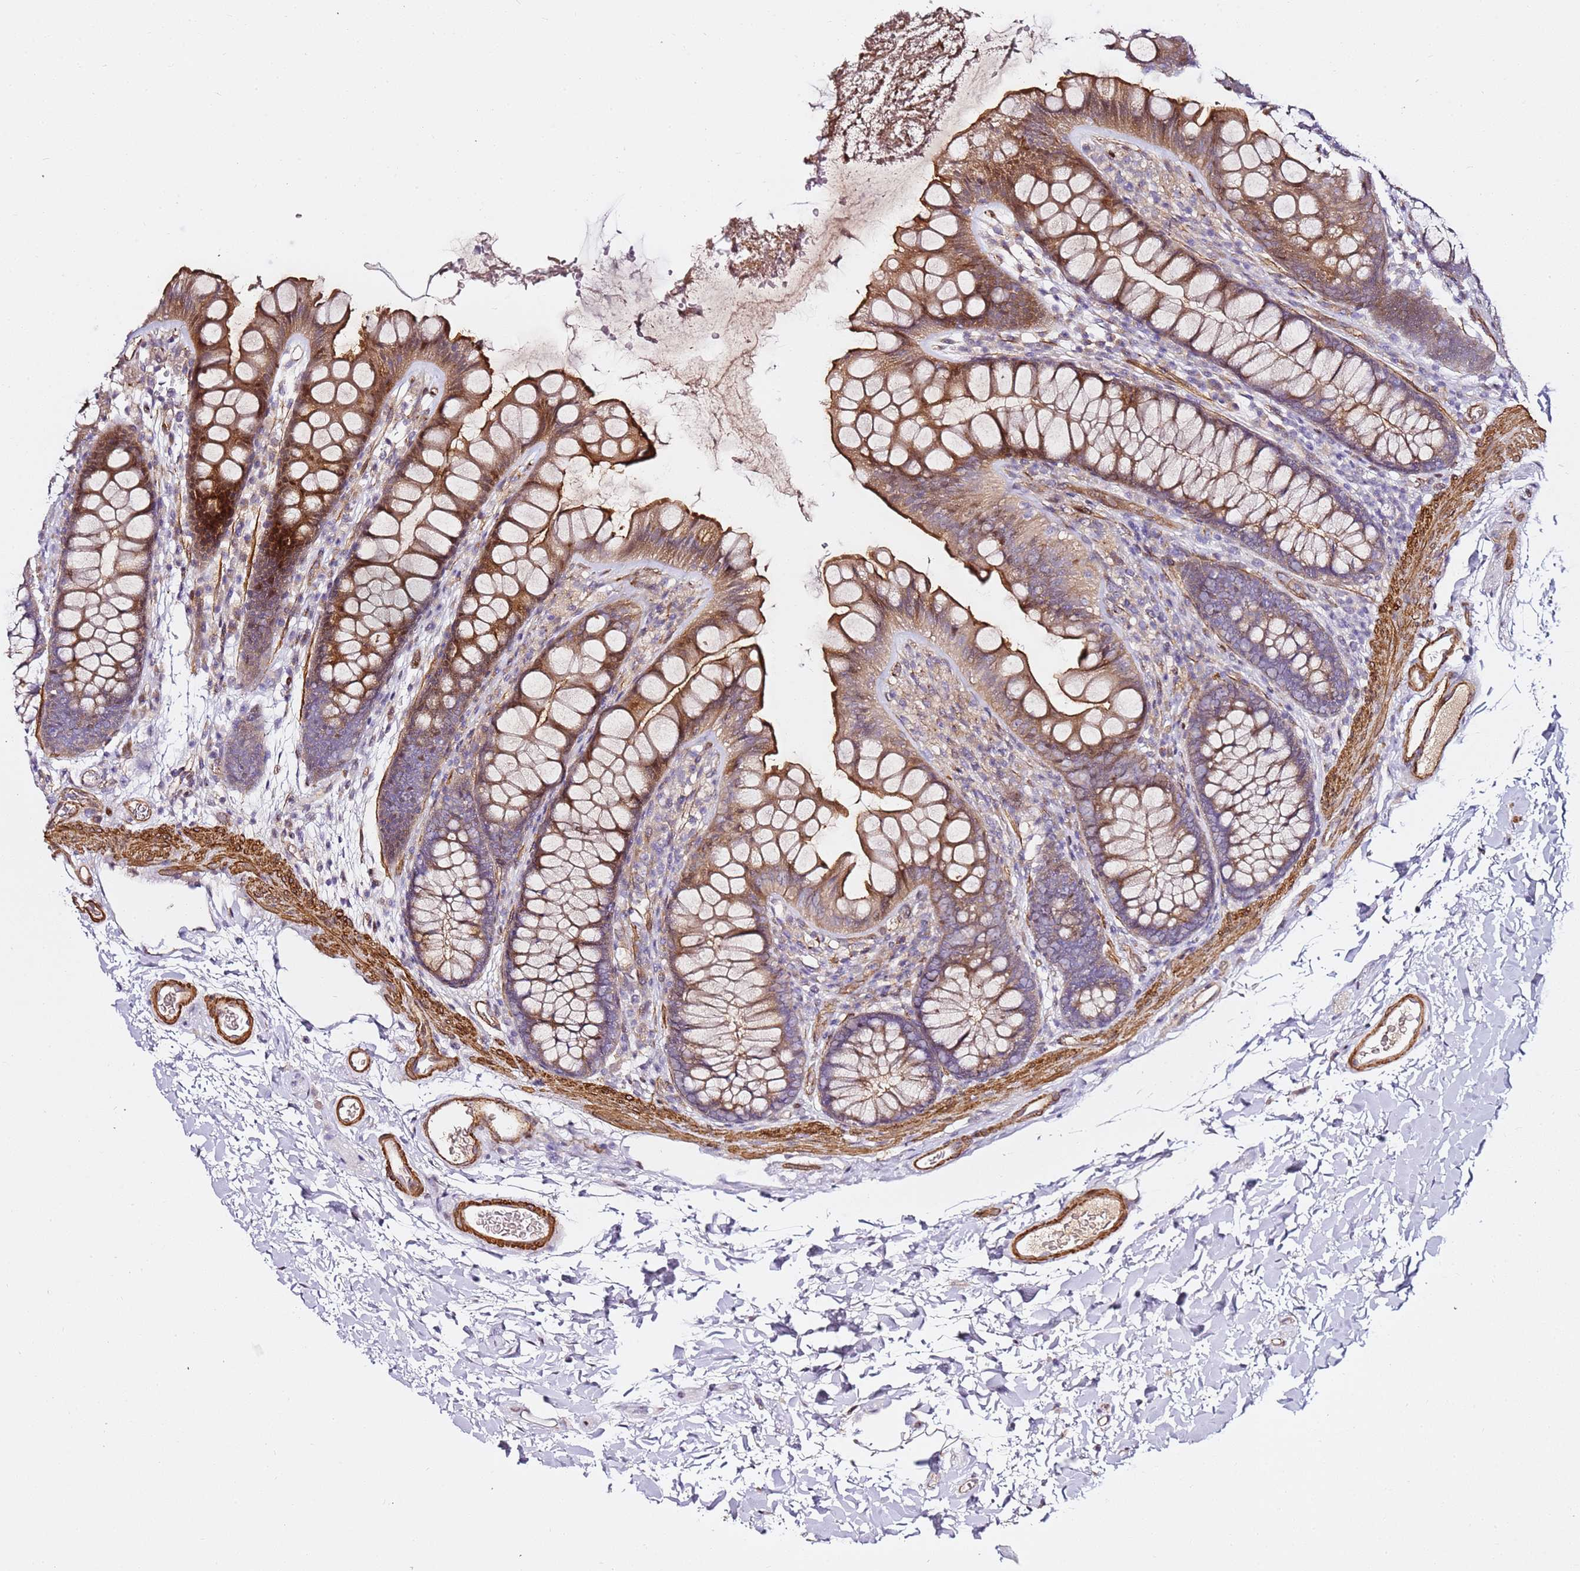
{"staining": {"intensity": "moderate", "quantity": ">75%", "location": "cytoplasmic/membranous"}, "tissue": "colon", "cell_type": "Endothelial cells", "image_type": "normal", "snomed": [{"axis": "morphology", "description": "Normal tissue, NOS"}, {"axis": "topography", "description": "Colon"}], "caption": "Immunohistochemistry photomicrograph of benign human colon stained for a protein (brown), which reveals medium levels of moderate cytoplasmic/membranous positivity in approximately >75% of endothelial cells.", "gene": "EPS8L1", "patient": {"sex": "female", "age": 62}}